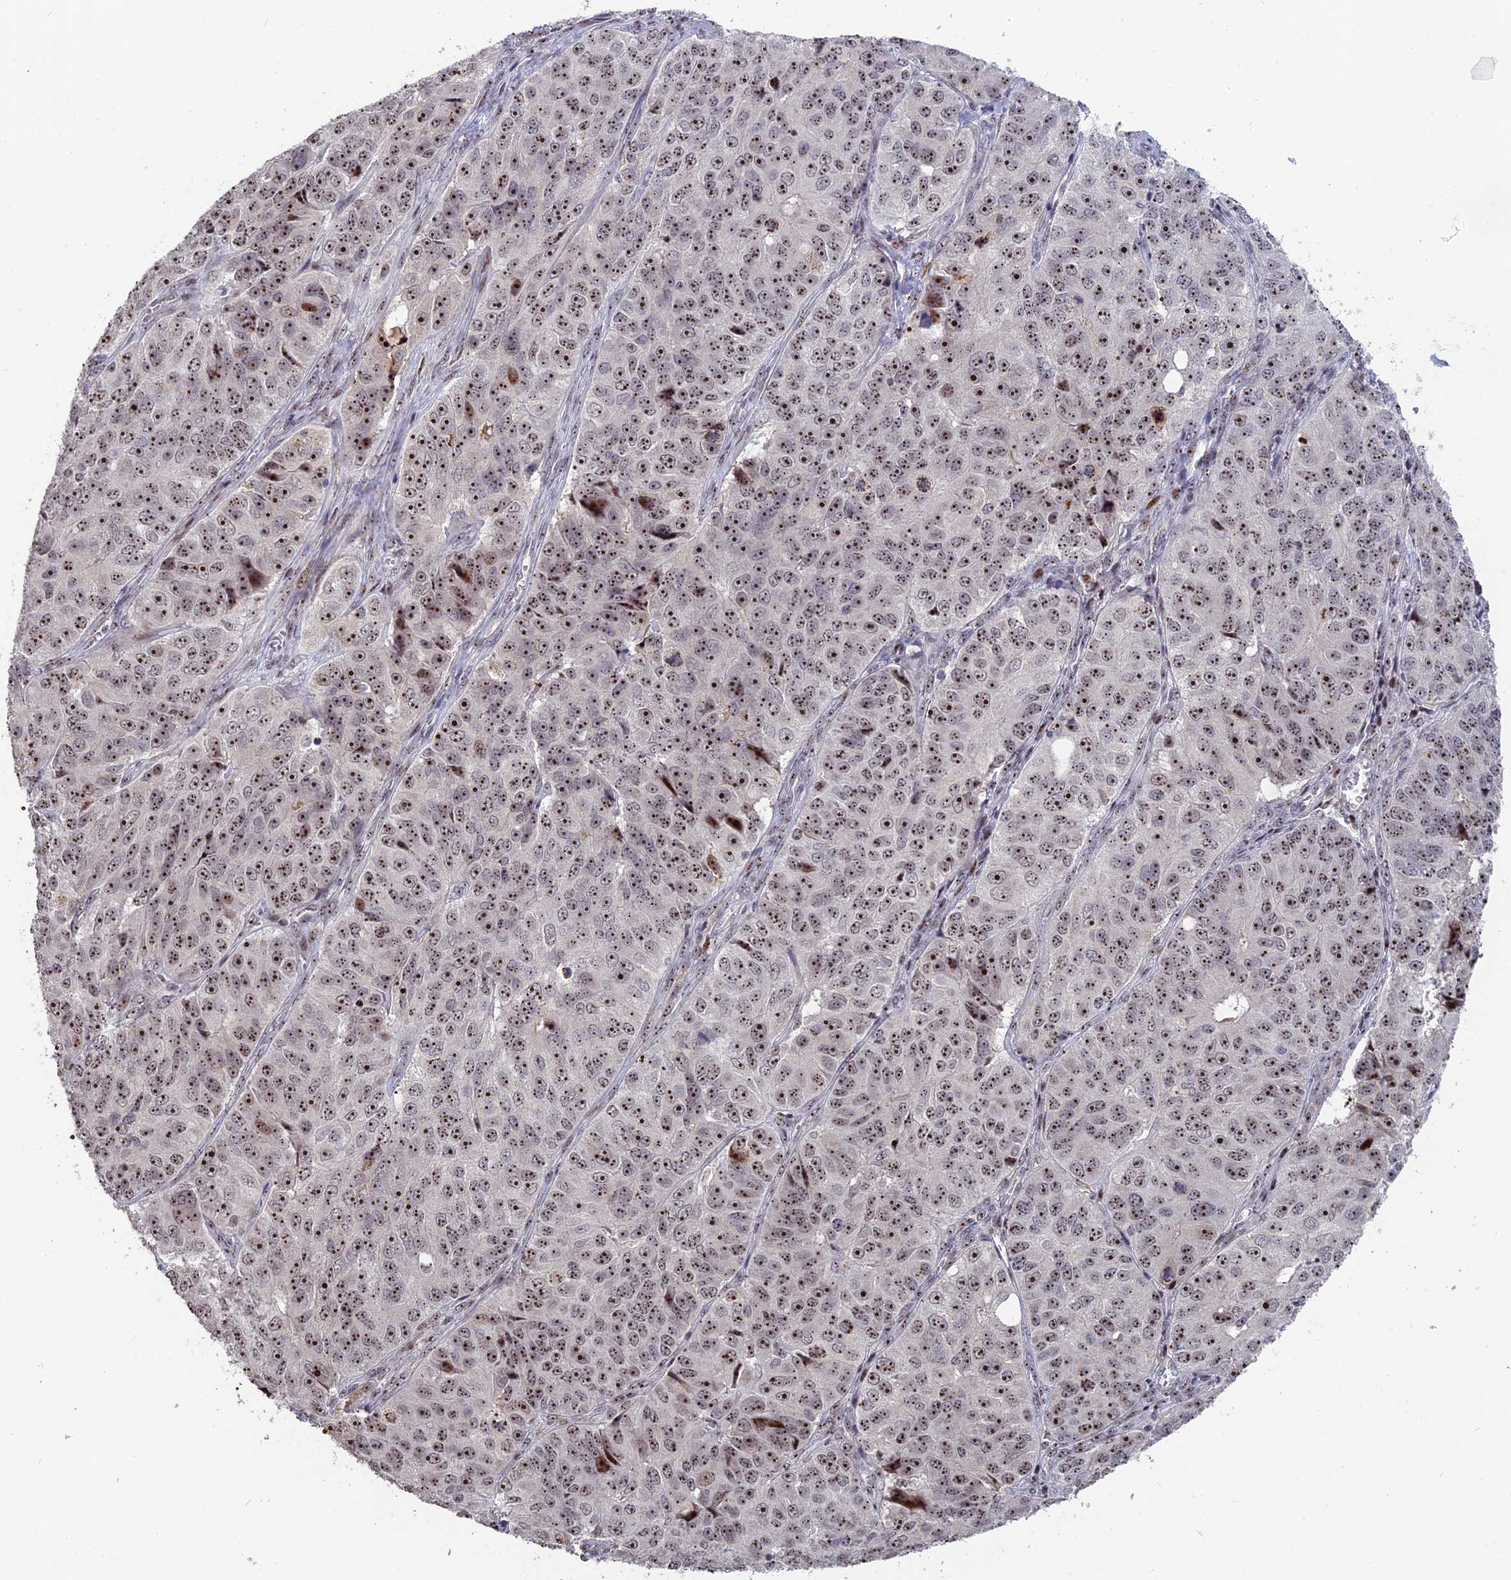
{"staining": {"intensity": "moderate", "quantity": ">75%", "location": "nuclear"}, "tissue": "ovarian cancer", "cell_type": "Tumor cells", "image_type": "cancer", "snomed": [{"axis": "morphology", "description": "Carcinoma, endometroid"}, {"axis": "topography", "description": "Ovary"}], "caption": "Immunohistochemical staining of ovarian cancer (endometroid carcinoma) reveals medium levels of moderate nuclear protein staining in approximately >75% of tumor cells.", "gene": "FAM131A", "patient": {"sex": "female", "age": 51}}